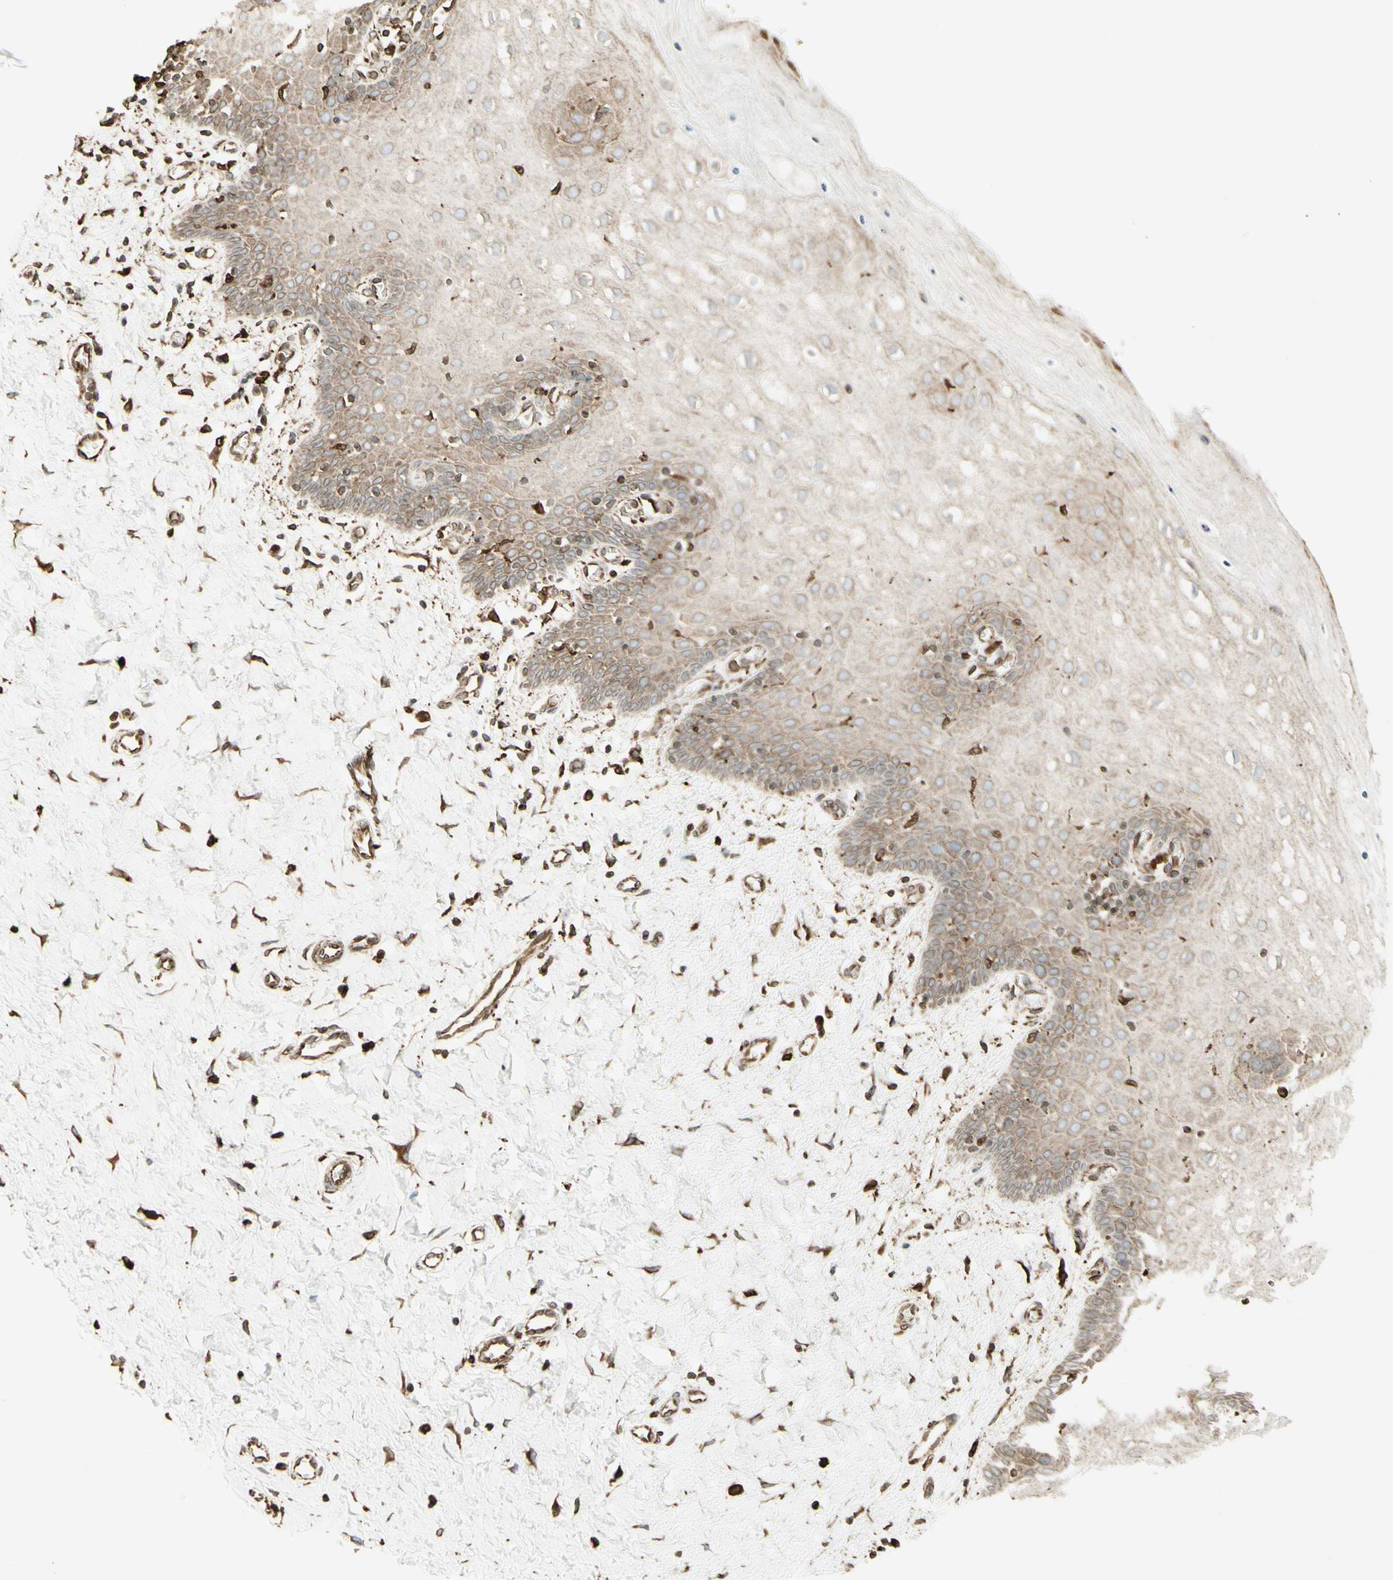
{"staining": {"intensity": "moderate", "quantity": ">75%", "location": "cytoplasmic/membranous,nuclear"}, "tissue": "cervix", "cell_type": "Glandular cells", "image_type": "normal", "snomed": [{"axis": "morphology", "description": "Normal tissue, NOS"}, {"axis": "topography", "description": "Cervix"}], "caption": "Immunohistochemical staining of normal cervix exhibits moderate cytoplasmic/membranous,nuclear protein expression in about >75% of glandular cells. Nuclei are stained in blue.", "gene": "CANX", "patient": {"sex": "female", "age": 55}}